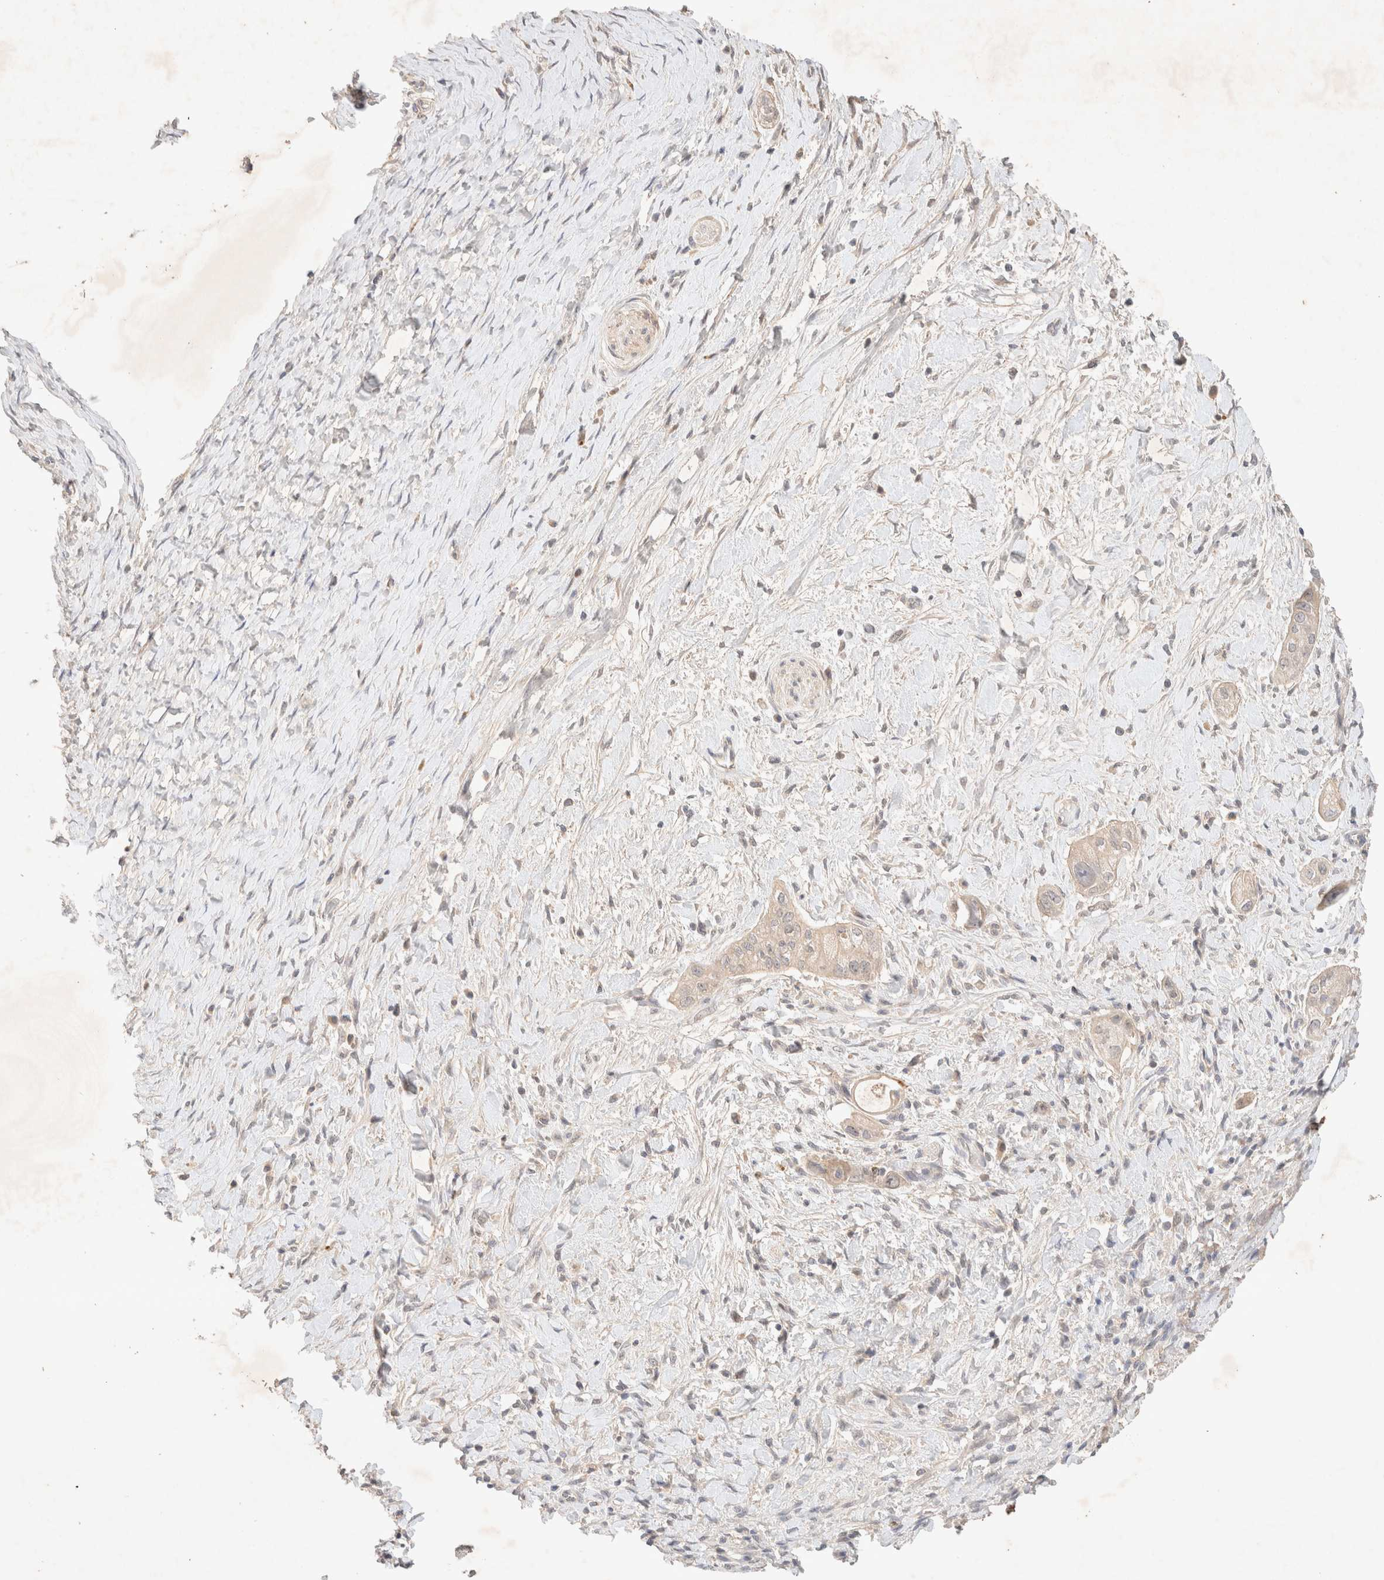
{"staining": {"intensity": "negative", "quantity": "none", "location": "none"}, "tissue": "pancreatic cancer", "cell_type": "Tumor cells", "image_type": "cancer", "snomed": [{"axis": "morphology", "description": "Adenocarcinoma, NOS"}, {"axis": "topography", "description": "Pancreas"}], "caption": "There is no significant expression in tumor cells of pancreatic adenocarcinoma. The staining was performed using DAB (3,3'-diaminobenzidine) to visualize the protein expression in brown, while the nuclei were stained in blue with hematoxylin (Magnification: 20x).", "gene": "SARM1", "patient": {"sex": "male", "age": 58}}